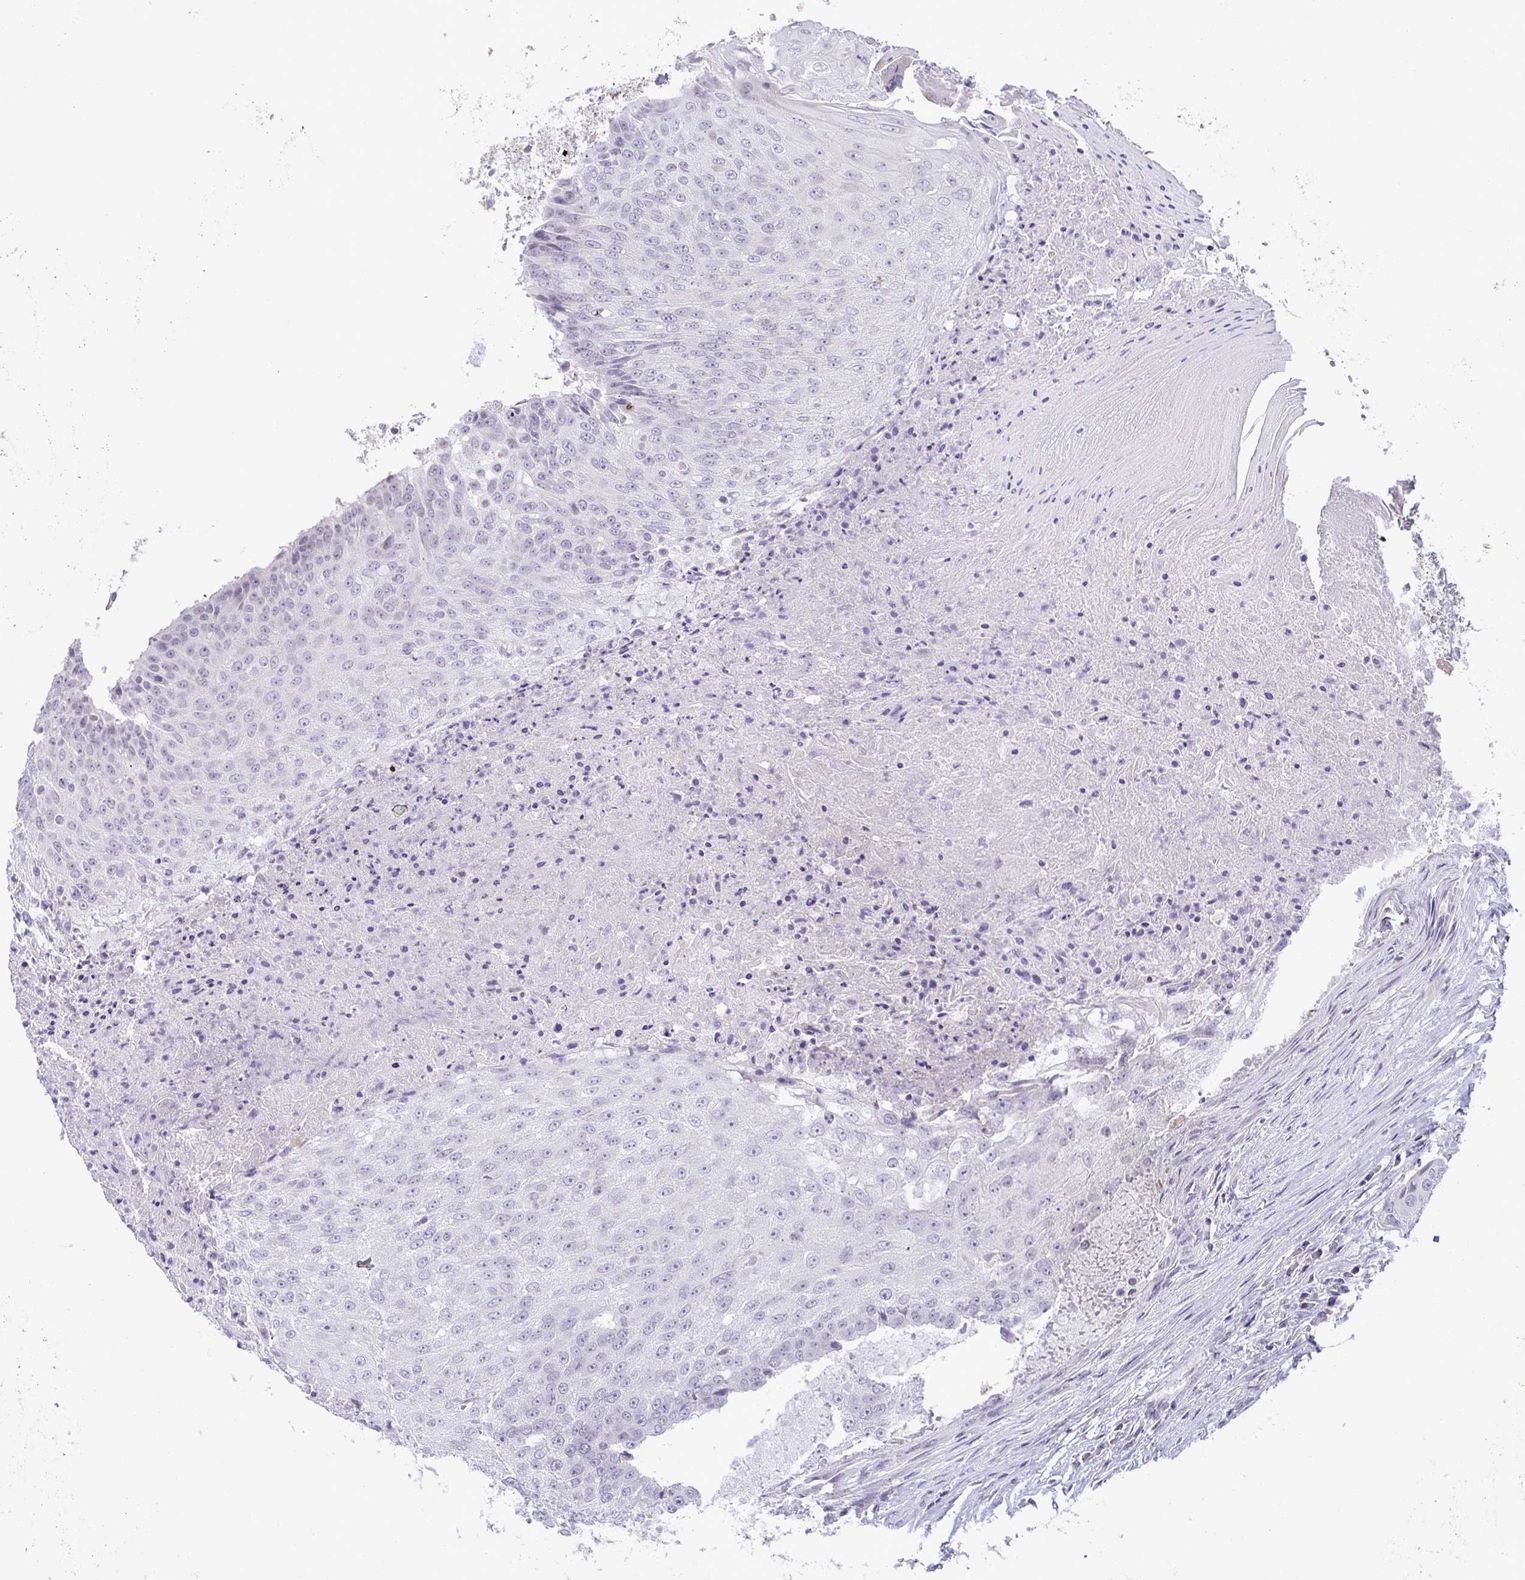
{"staining": {"intensity": "negative", "quantity": "none", "location": "none"}, "tissue": "urothelial cancer", "cell_type": "Tumor cells", "image_type": "cancer", "snomed": [{"axis": "morphology", "description": "Urothelial carcinoma, High grade"}, {"axis": "topography", "description": "Urinary bladder"}], "caption": "Tumor cells show no significant protein expression in urothelial cancer. The staining was performed using DAB to visualize the protein expression in brown, while the nuclei were stained in blue with hematoxylin (Magnification: 20x).", "gene": "CACNA1S", "patient": {"sex": "female", "age": 63}}